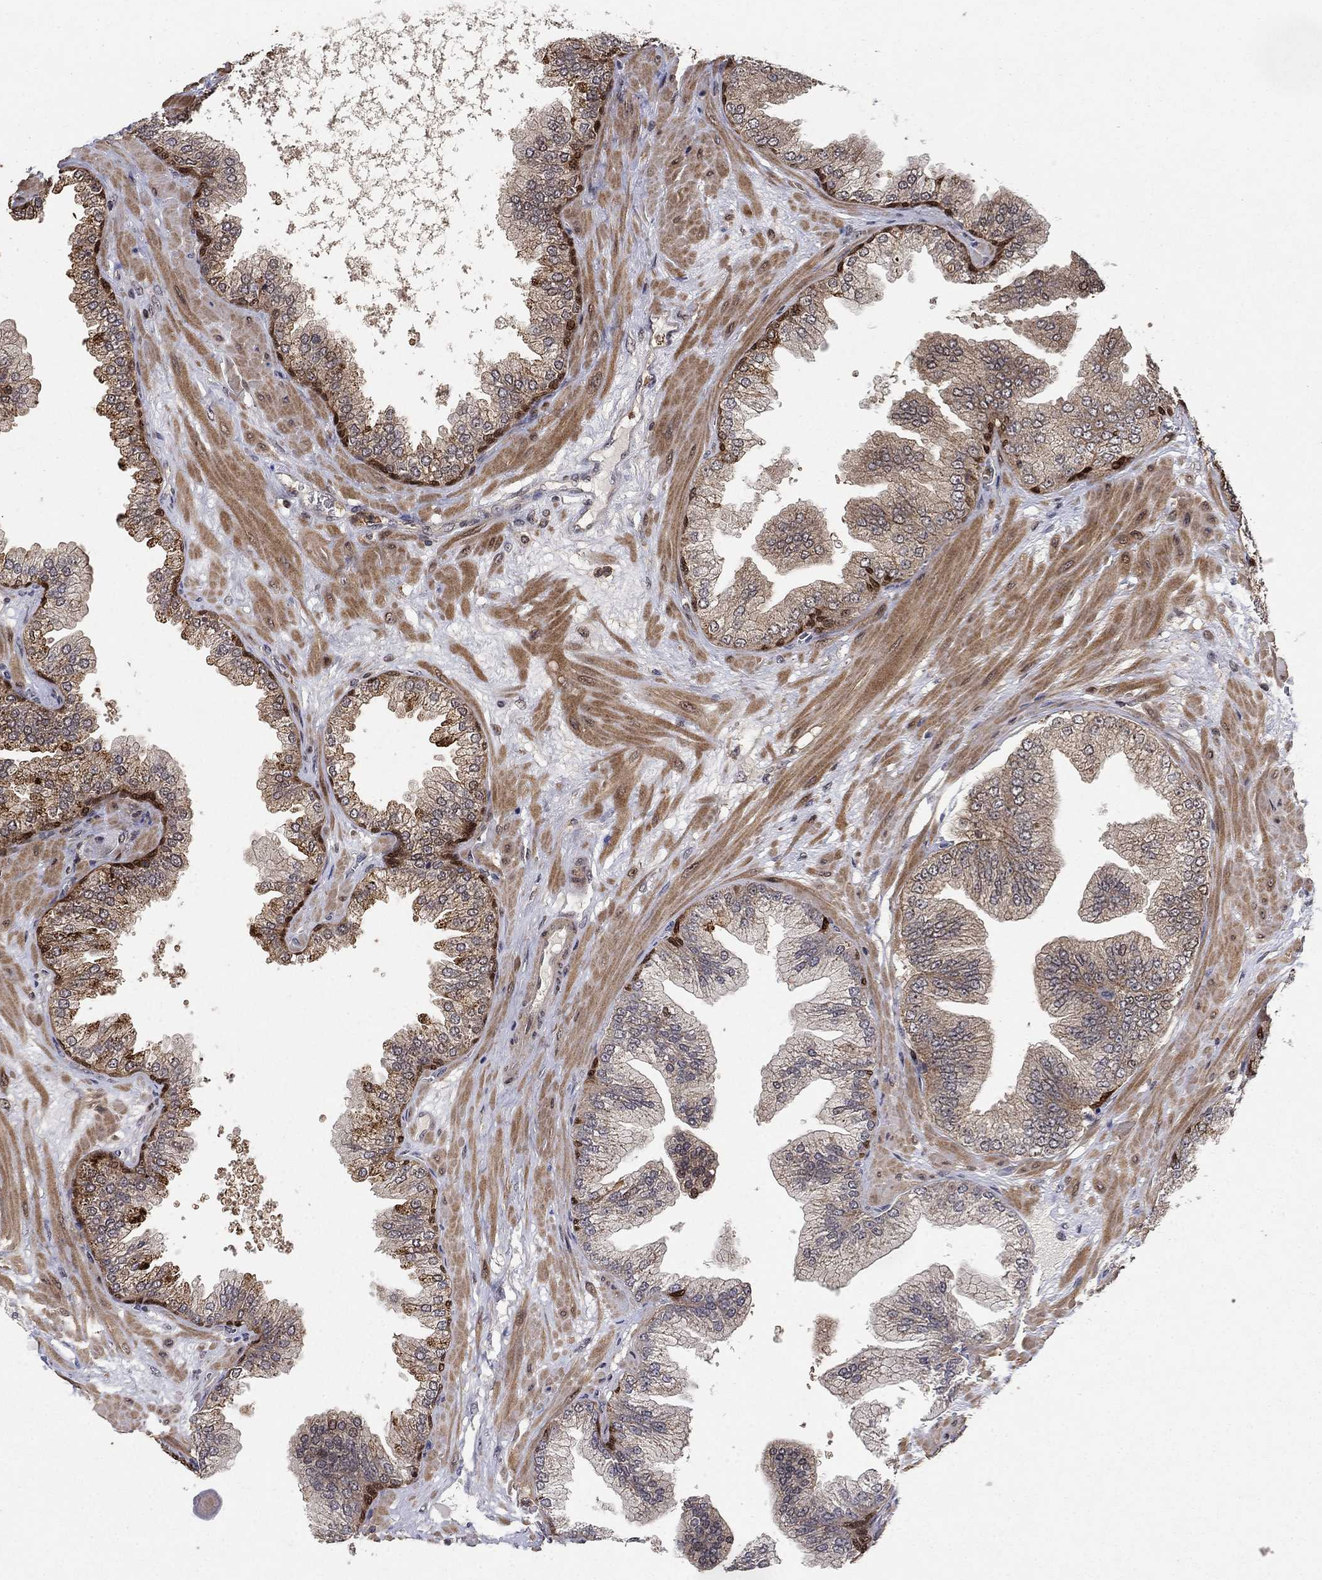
{"staining": {"intensity": "weak", "quantity": "25%-75%", "location": "cytoplasmic/membranous"}, "tissue": "prostate cancer", "cell_type": "Tumor cells", "image_type": "cancer", "snomed": [{"axis": "morphology", "description": "Adenocarcinoma, Low grade"}, {"axis": "topography", "description": "Prostate"}], "caption": "Human prostate cancer stained with a protein marker exhibits weak staining in tumor cells.", "gene": "CCDC66", "patient": {"sex": "male", "age": 72}}